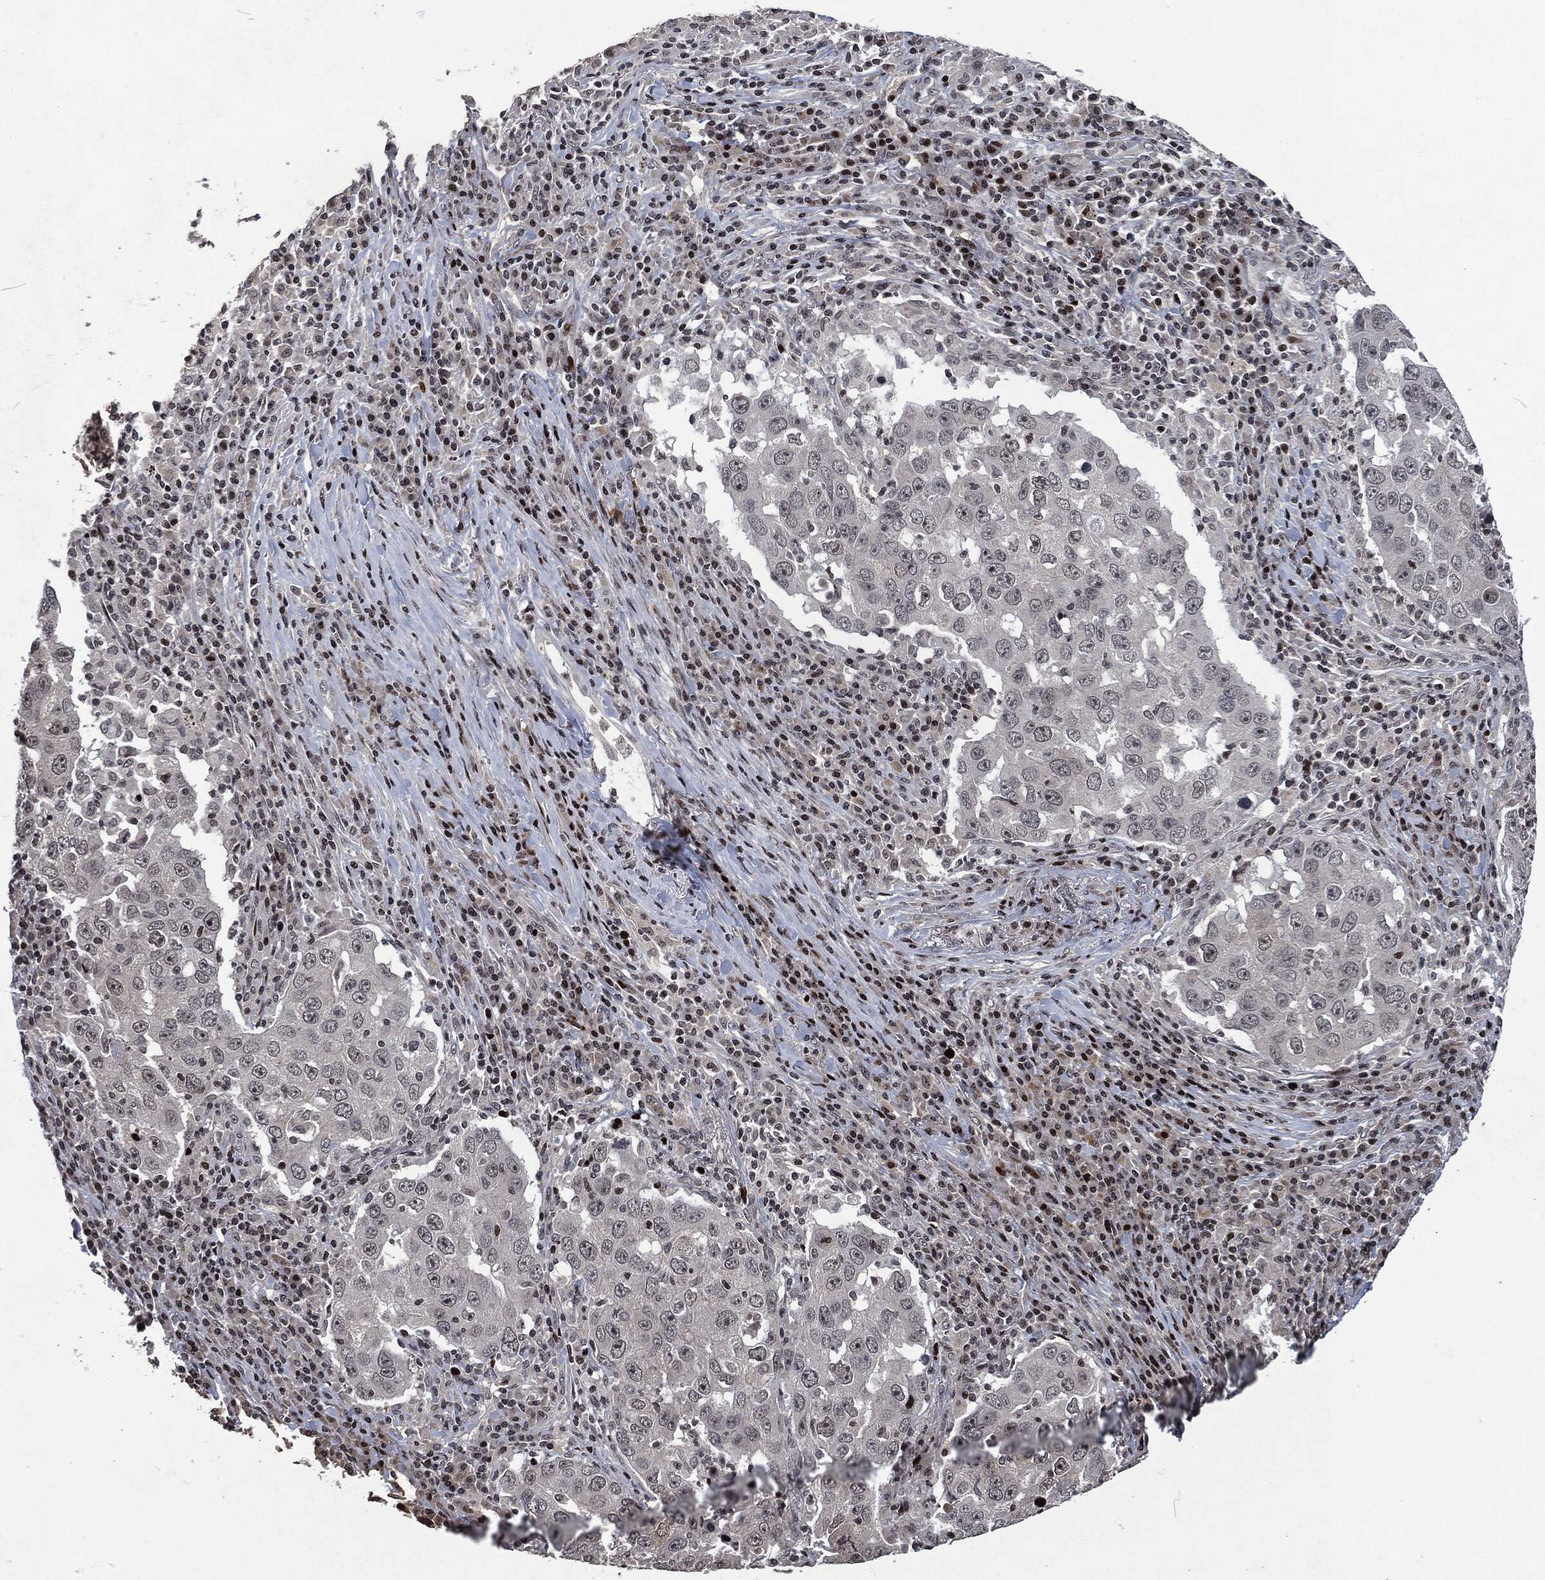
{"staining": {"intensity": "negative", "quantity": "none", "location": "none"}, "tissue": "lung cancer", "cell_type": "Tumor cells", "image_type": "cancer", "snomed": [{"axis": "morphology", "description": "Adenocarcinoma, NOS"}, {"axis": "topography", "description": "Lung"}], "caption": "Immunohistochemistry (IHC) image of neoplastic tissue: lung cancer (adenocarcinoma) stained with DAB shows no significant protein positivity in tumor cells.", "gene": "EGFR", "patient": {"sex": "male", "age": 73}}